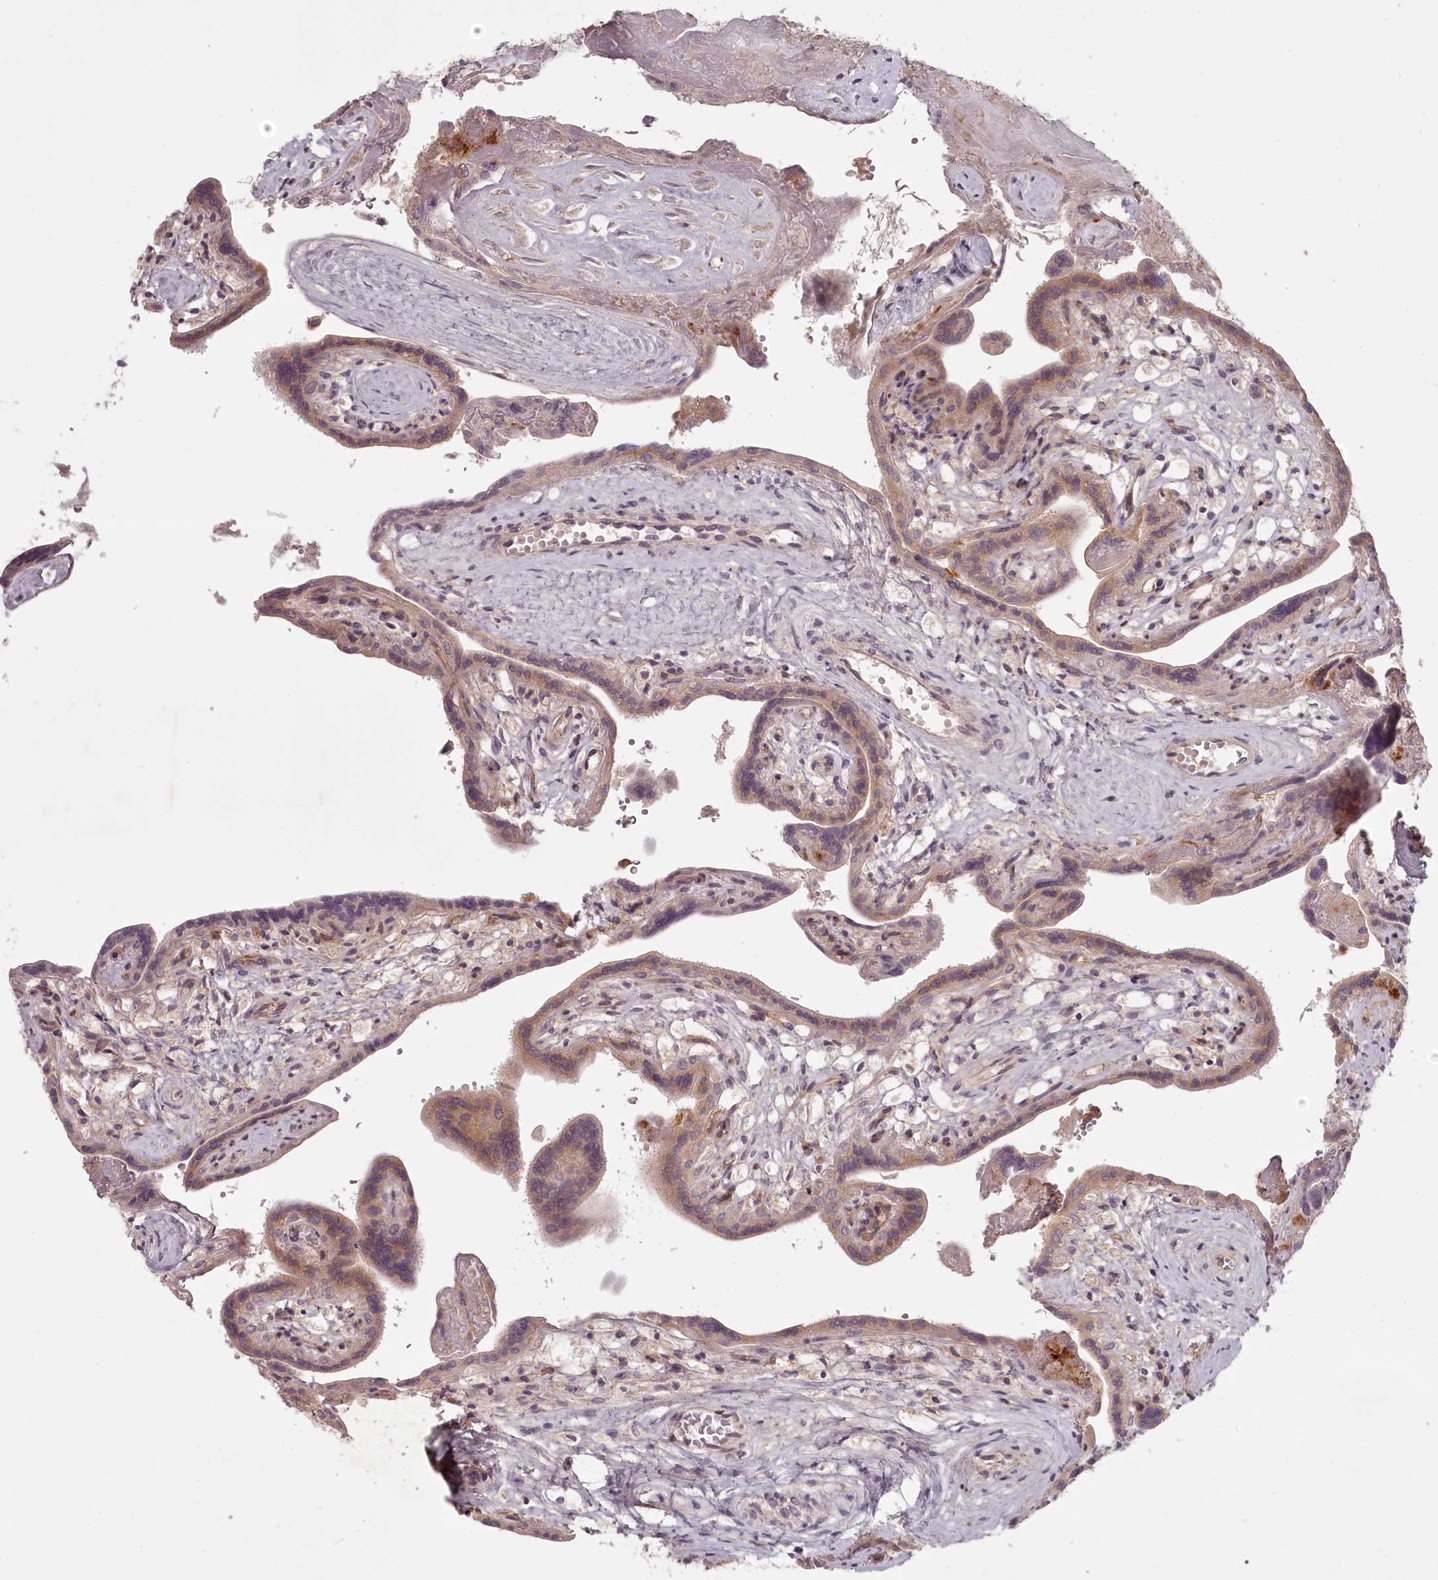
{"staining": {"intensity": "weak", "quantity": ">75%", "location": "cytoplasmic/membranous"}, "tissue": "placenta", "cell_type": "Trophoblastic cells", "image_type": "normal", "snomed": [{"axis": "morphology", "description": "Normal tissue, NOS"}, {"axis": "topography", "description": "Placenta"}], "caption": "Immunohistochemistry (IHC) of unremarkable placenta shows low levels of weak cytoplasmic/membranous expression in about >75% of trophoblastic cells.", "gene": "TMIE", "patient": {"sex": "female", "age": 37}}